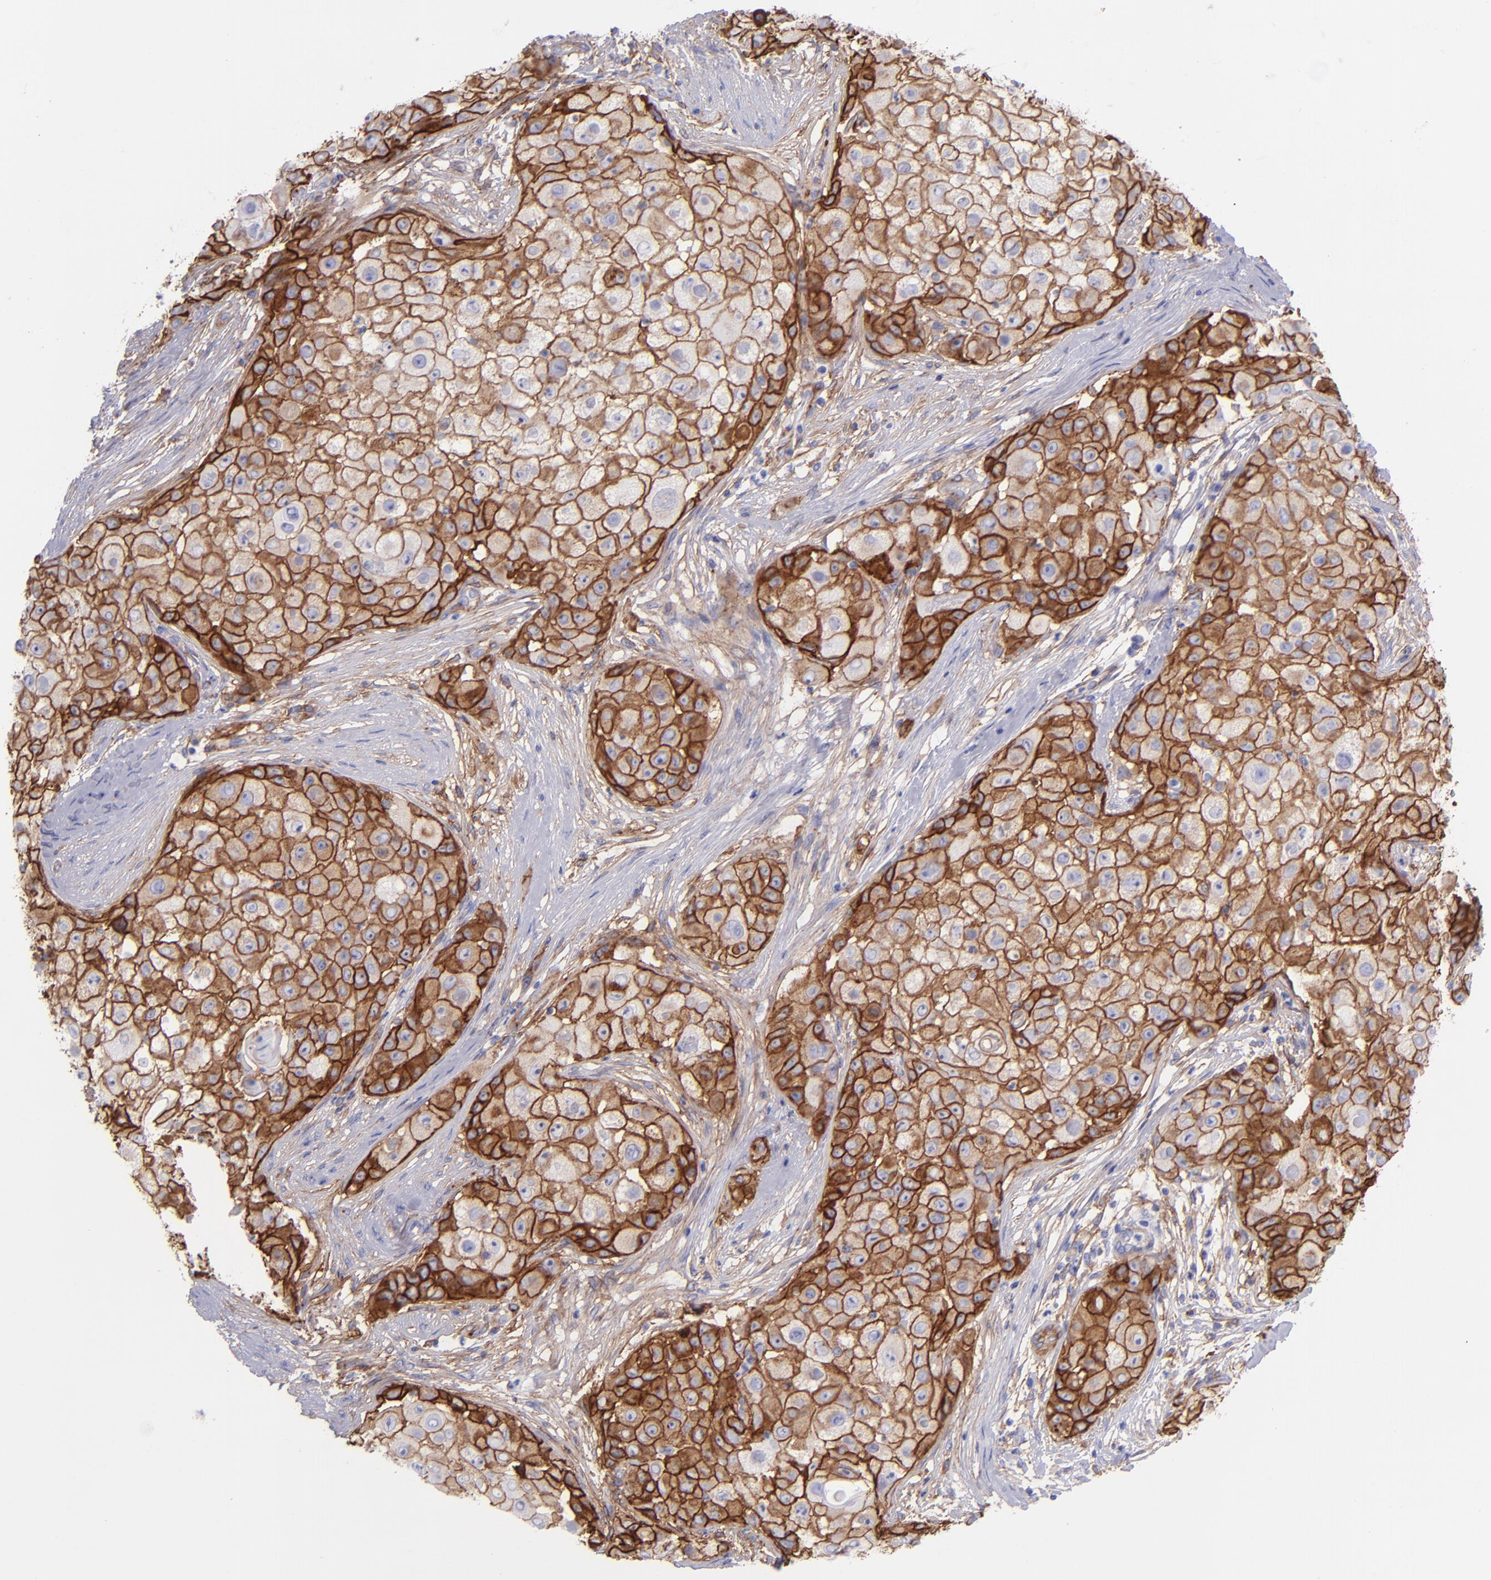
{"staining": {"intensity": "strong", "quantity": ">75%", "location": "cytoplasmic/membranous"}, "tissue": "skin cancer", "cell_type": "Tumor cells", "image_type": "cancer", "snomed": [{"axis": "morphology", "description": "Squamous cell carcinoma, NOS"}, {"axis": "topography", "description": "Skin"}], "caption": "Skin cancer (squamous cell carcinoma) tissue reveals strong cytoplasmic/membranous staining in about >75% of tumor cells, visualized by immunohistochemistry.", "gene": "ITGAV", "patient": {"sex": "female", "age": 57}}